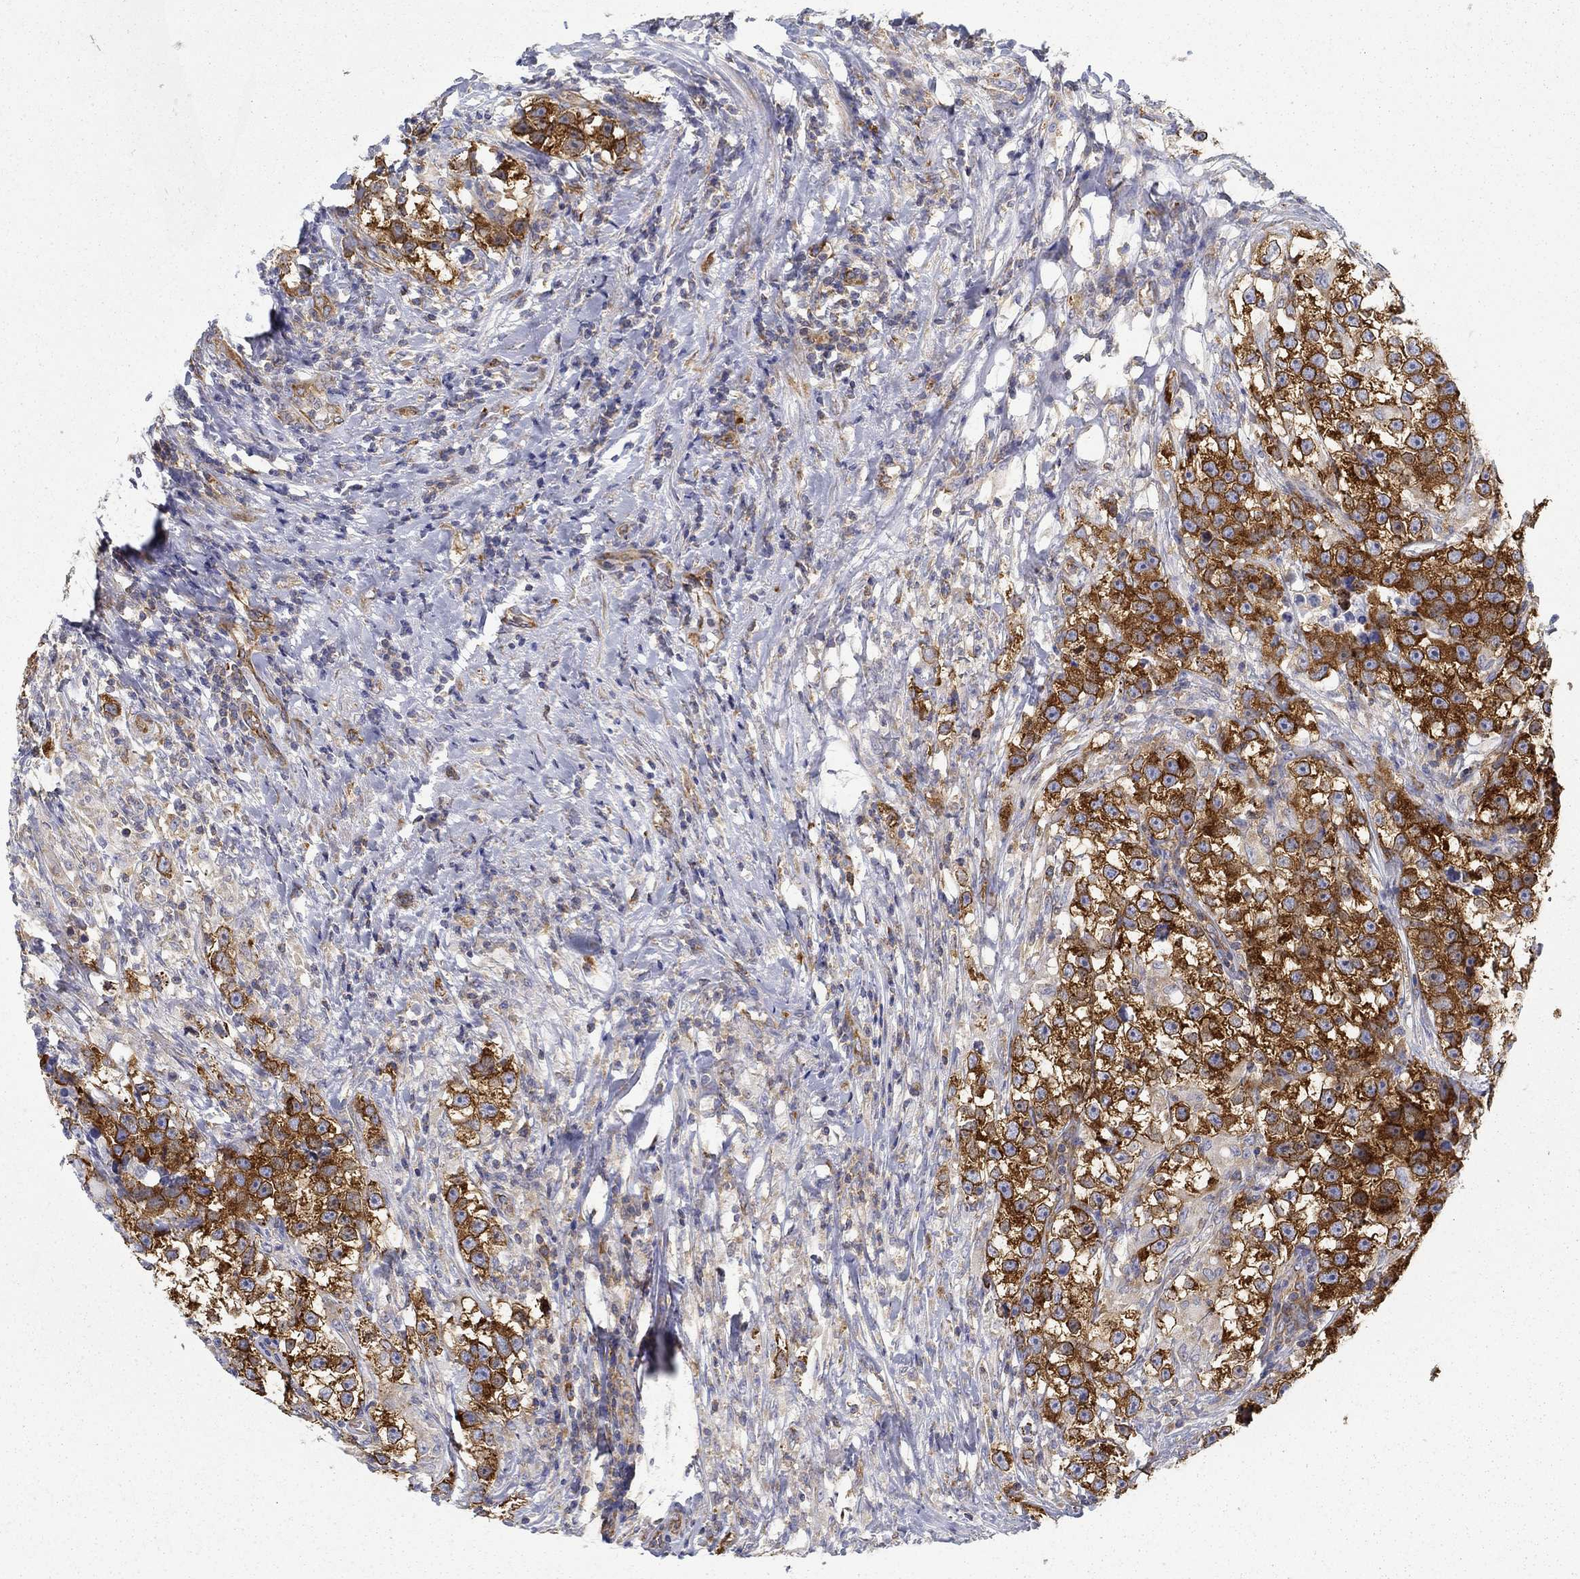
{"staining": {"intensity": "strong", "quantity": ">75%", "location": "cytoplasmic/membranous"}, "tissue": "testis cancer", "cell_type": "Tumor cells", "image_type": "cancer", "snomed": [{"axis": "morphology", "description": "Seminoma, NOS"}, {"axis": "topography", "description": "Testis"}], "caption": "DAB immunohistochemical staining of human testis cancer shows strong cytoplasmic/membranous protein positivity in about >75% of tumor cells.", "gene": "FXR1", "patient": {"sex": "male", "age": 46}}